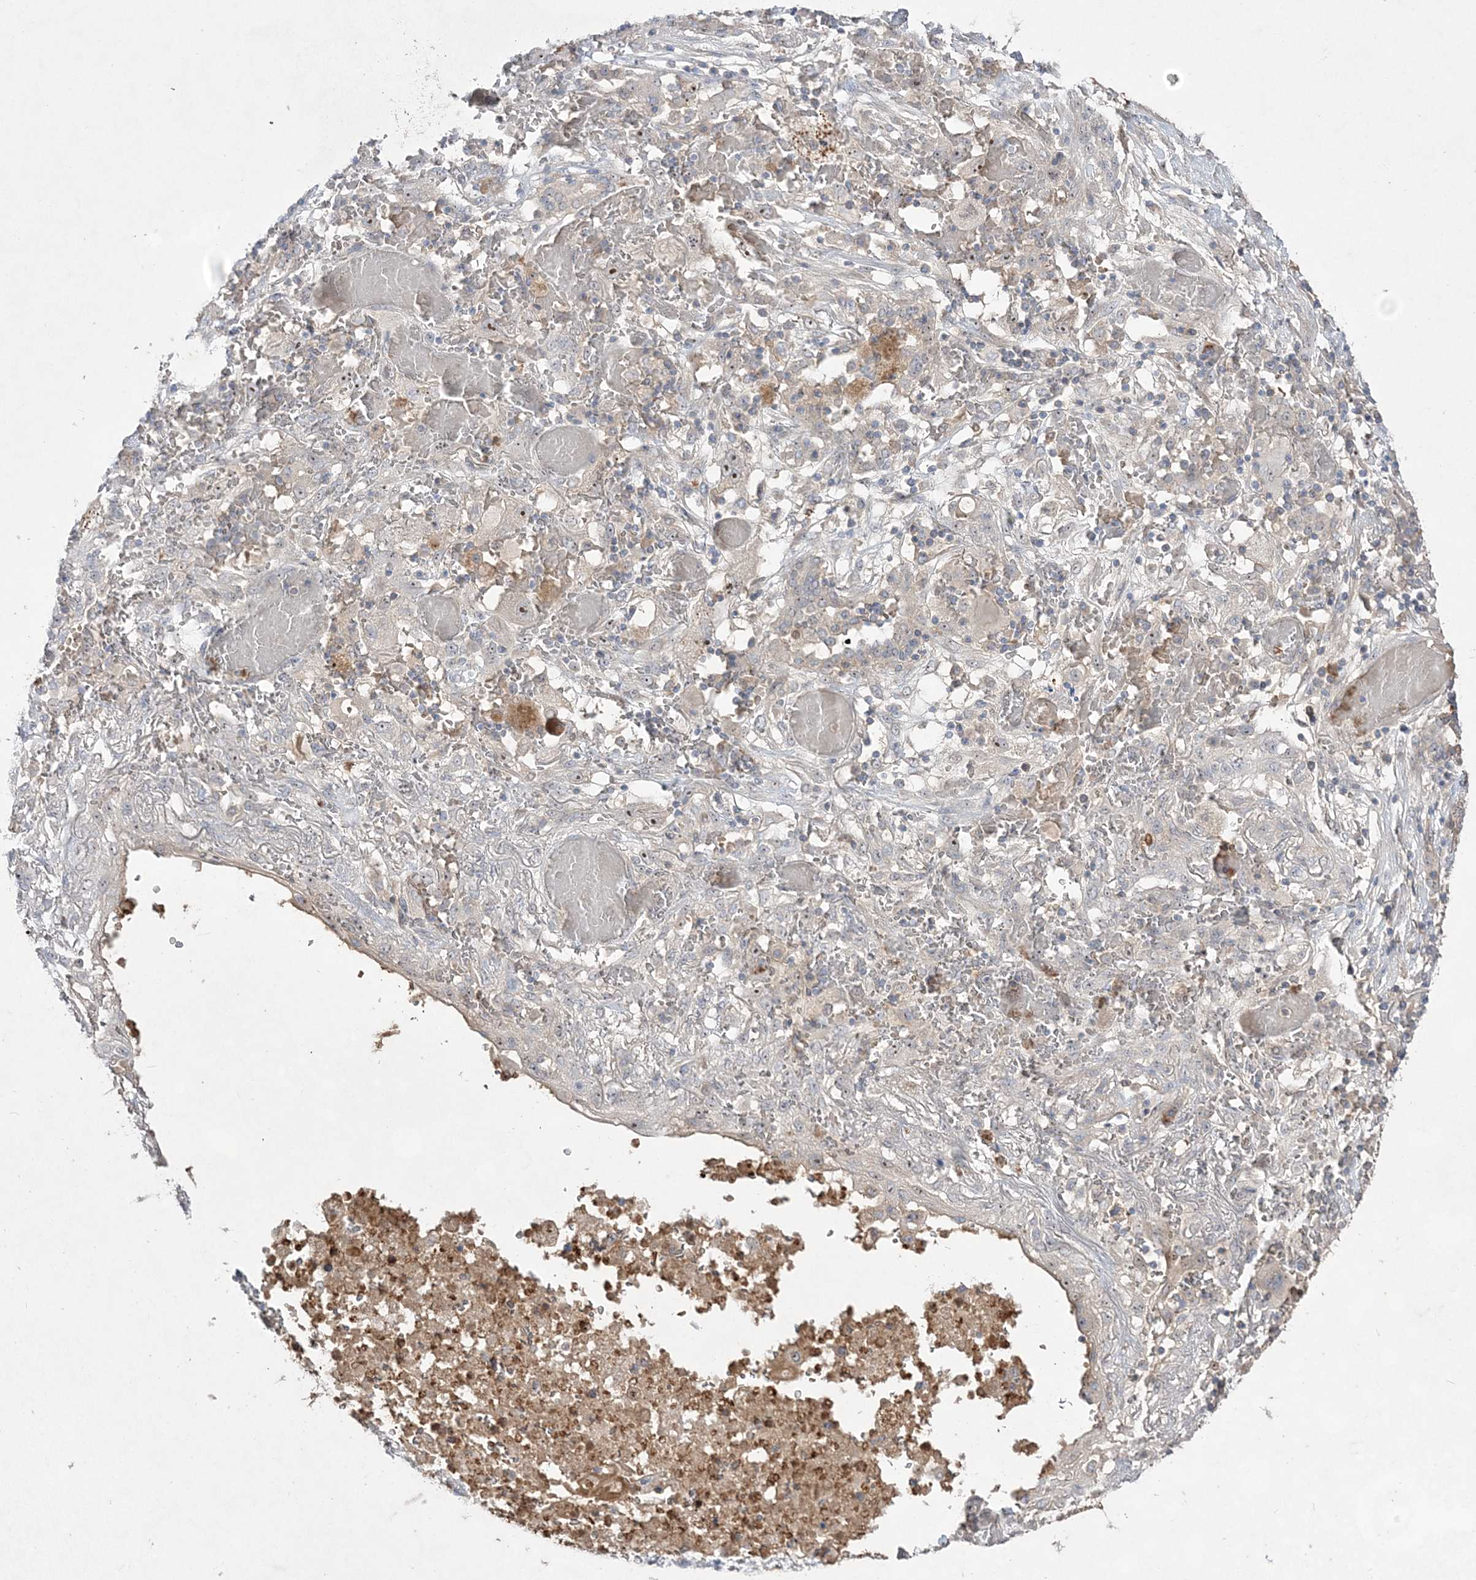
{"staining": {"intensity": "negative", "quantity": "none", "location": "none"}, "tissue": "lung cancer", "cell_type": "Tumor cells", "image_type": "cancer", "snomed": [{"axis": "morphology", "description": "Squamous cell carcinoma, NOS"}, {"axis": "topography", "description": "Lung"}], "caption": "Tumor cells show no significant staining in lung squamous cell carcinoma.", "gene": "NOP16", "patient": {"sex": "female", "age": 47}}